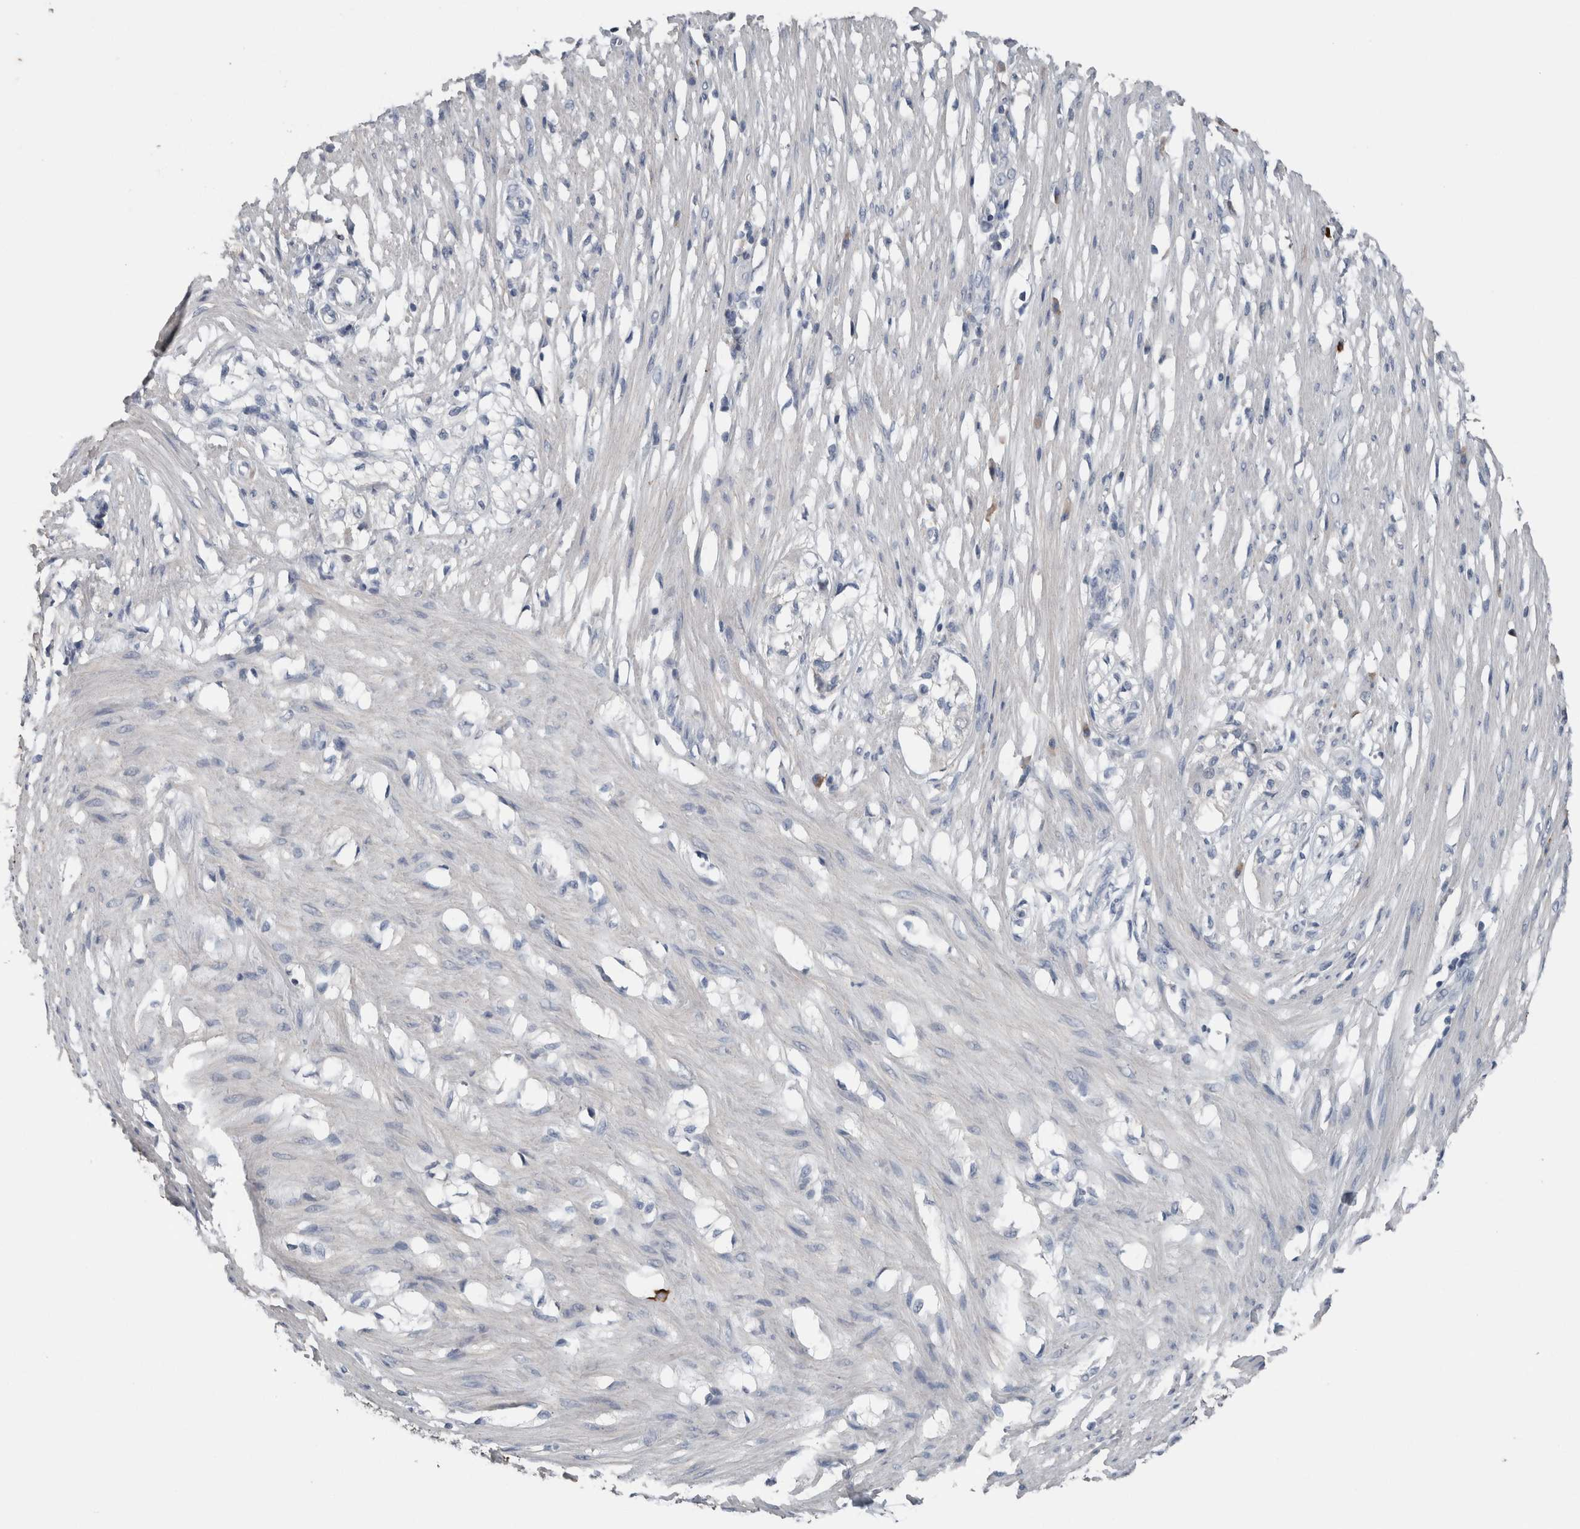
{"staining": {"intensity": "negative", "quantity": "none", "location": "none"}, "tissue": "smooth muscle", "cell_type": "Smooth muscle cells", "image_type": "normal", "snomed": [{"axis": "morphology", "description": "Normal tissue, NOS"}, {"axis": "morphology", "description": "Adenocarcinoma, NOS"}, {"axis": "topography", "description": "Smooth muscle"}, {"axis": "topography", "description": "Colon"}], "caption": "A micrograph of human smooth muscle is negative for staining in smooth muscle cells. (DAB (3,3'-diaminobenzidine) immunohistochemistry, high magnification).", "gene": "CRNN", "patient": {"sex": "male", "age": 14}}